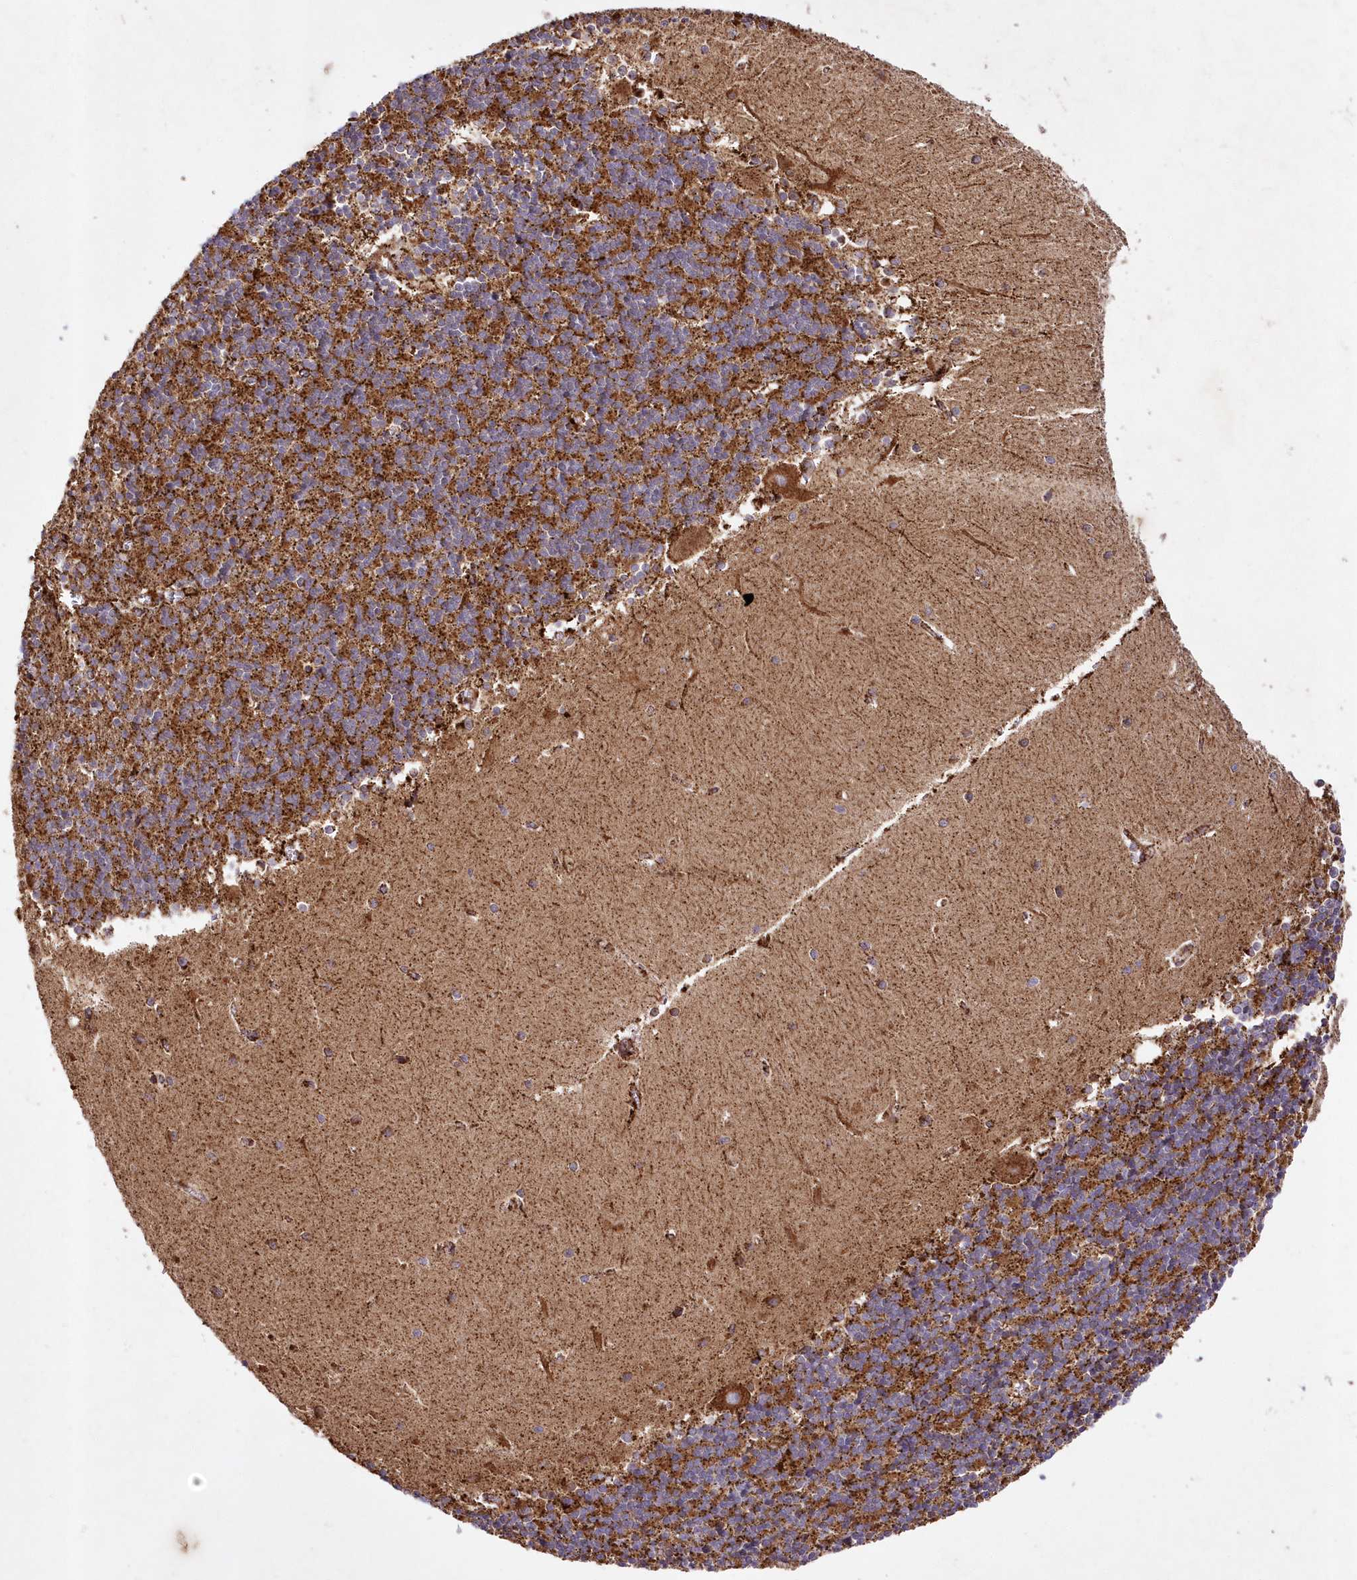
{"staining": {"intensity": "strong", "quantity": "25%-75%", "location": "cytoplasmic/membranous"}, "tissue": "cerebellum", "cell_type": "Cells in granular layer", "image_type": "normal", "snomed": [{"axis": "morphology", "description": "Normal tissue, NOS"}, {"axis": "topography", "description": "Cerebellum"}], "caption": "Benign cerebellum reveals strong cytoplasmic/membranous positivity in about 25%-75% of cells in granular layer, visualized by immunohistochemistry. The staining is performed using DAB brown chromogen to label protein expression. The nuclei are counter-stained blue using hematoxylin.", "gene": "ASNSD1", "patient": {"sex": "male", "age": 37}}